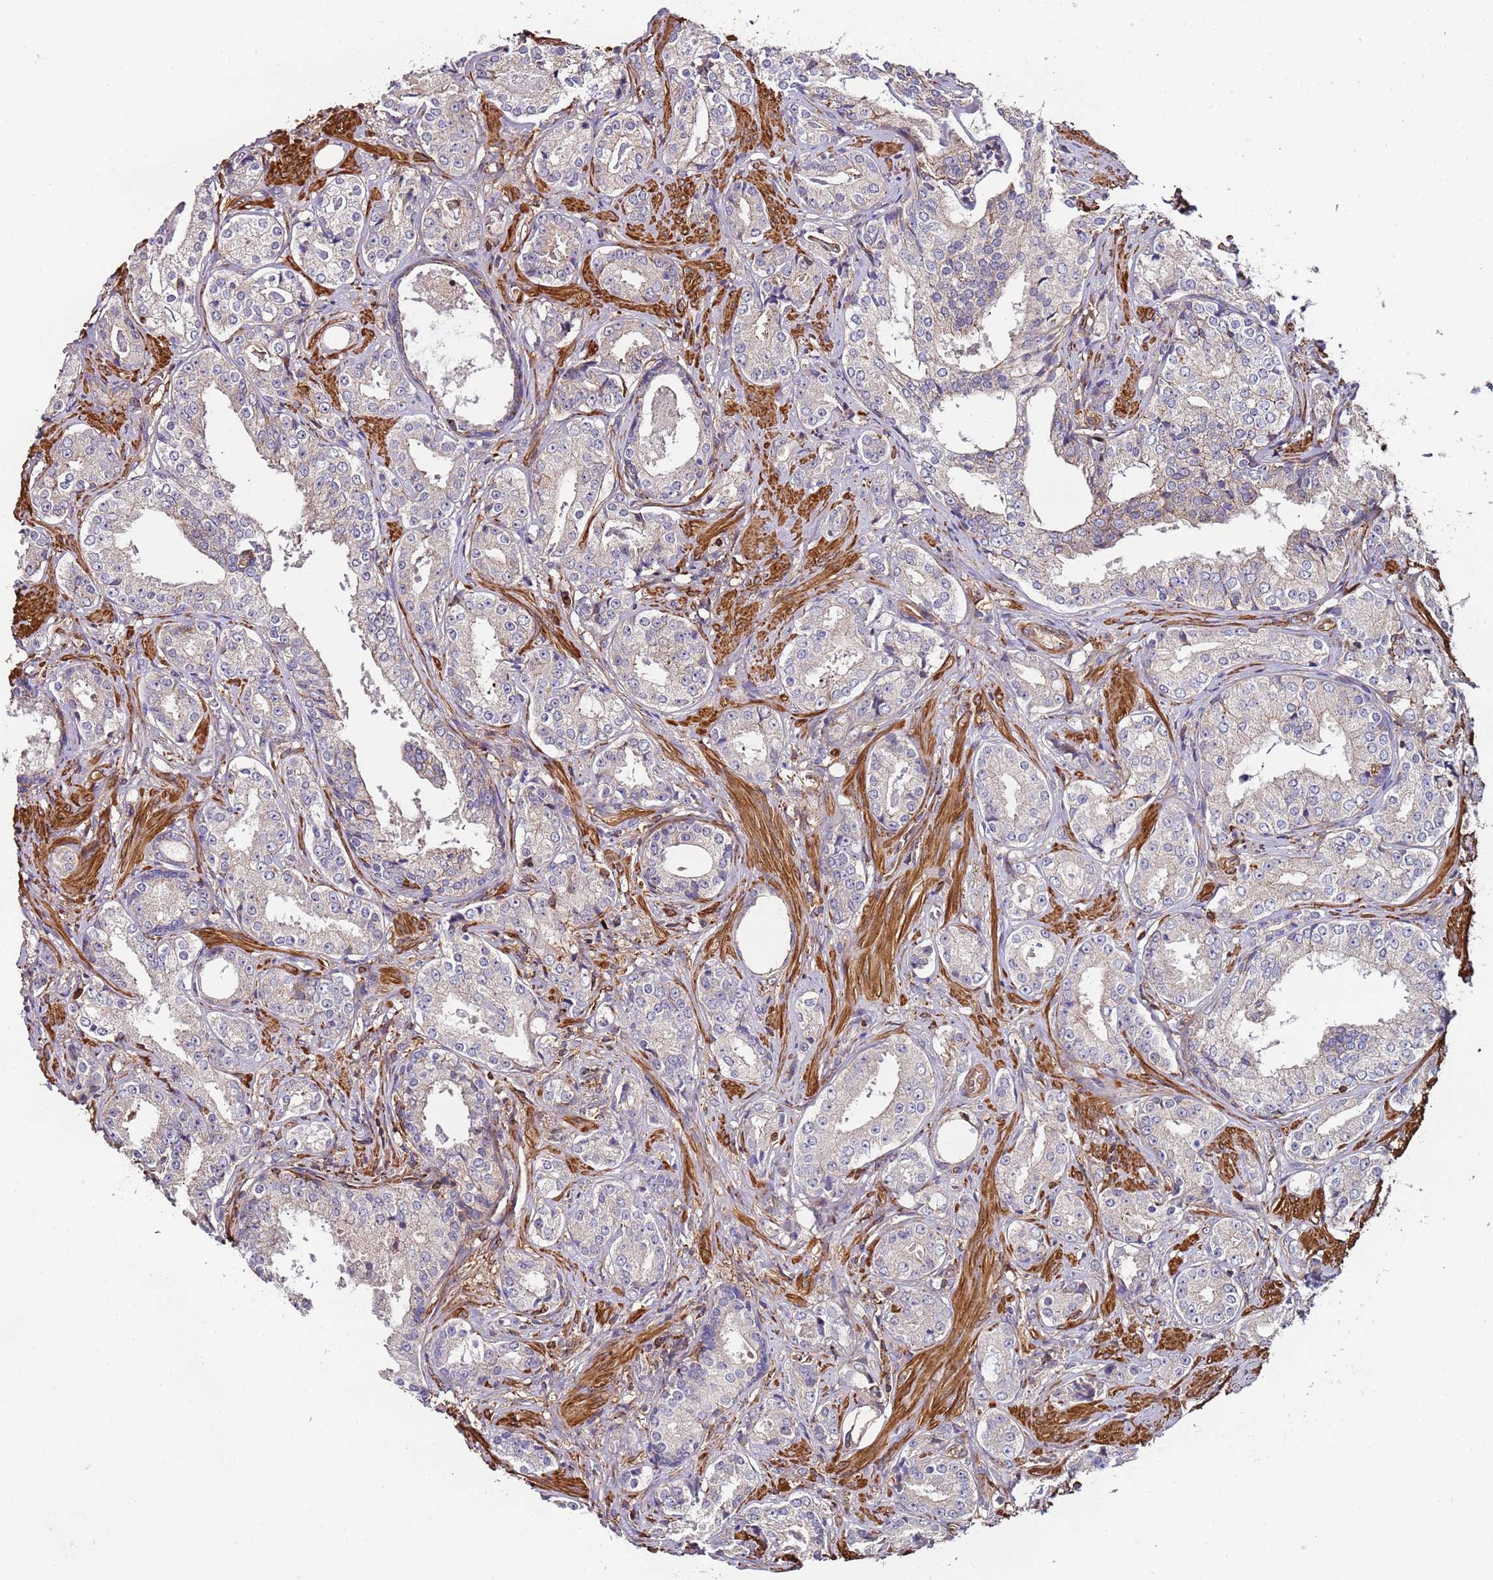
{"staining": {"intensity": "weak", "quantity": "<25%", "location": "cytoplasmic/membranous"}, "tissue": "prostate cancer", "cell_type": "Tumor cells", "image_type": "cancer", "snomed": [{"axis": "morphology", "description": "Adenocarcinoma, High grade"}, {"axis": "topography", "description": "Prostate"}], "caption": "Immunohistochemistry image of neoplastic tissue: human prostate cancer stained with DAB demonstrates no significant protein staining in tumor cells.", "gene": "CYP2U1", "patient": {"sex": "male", "age": 58}}